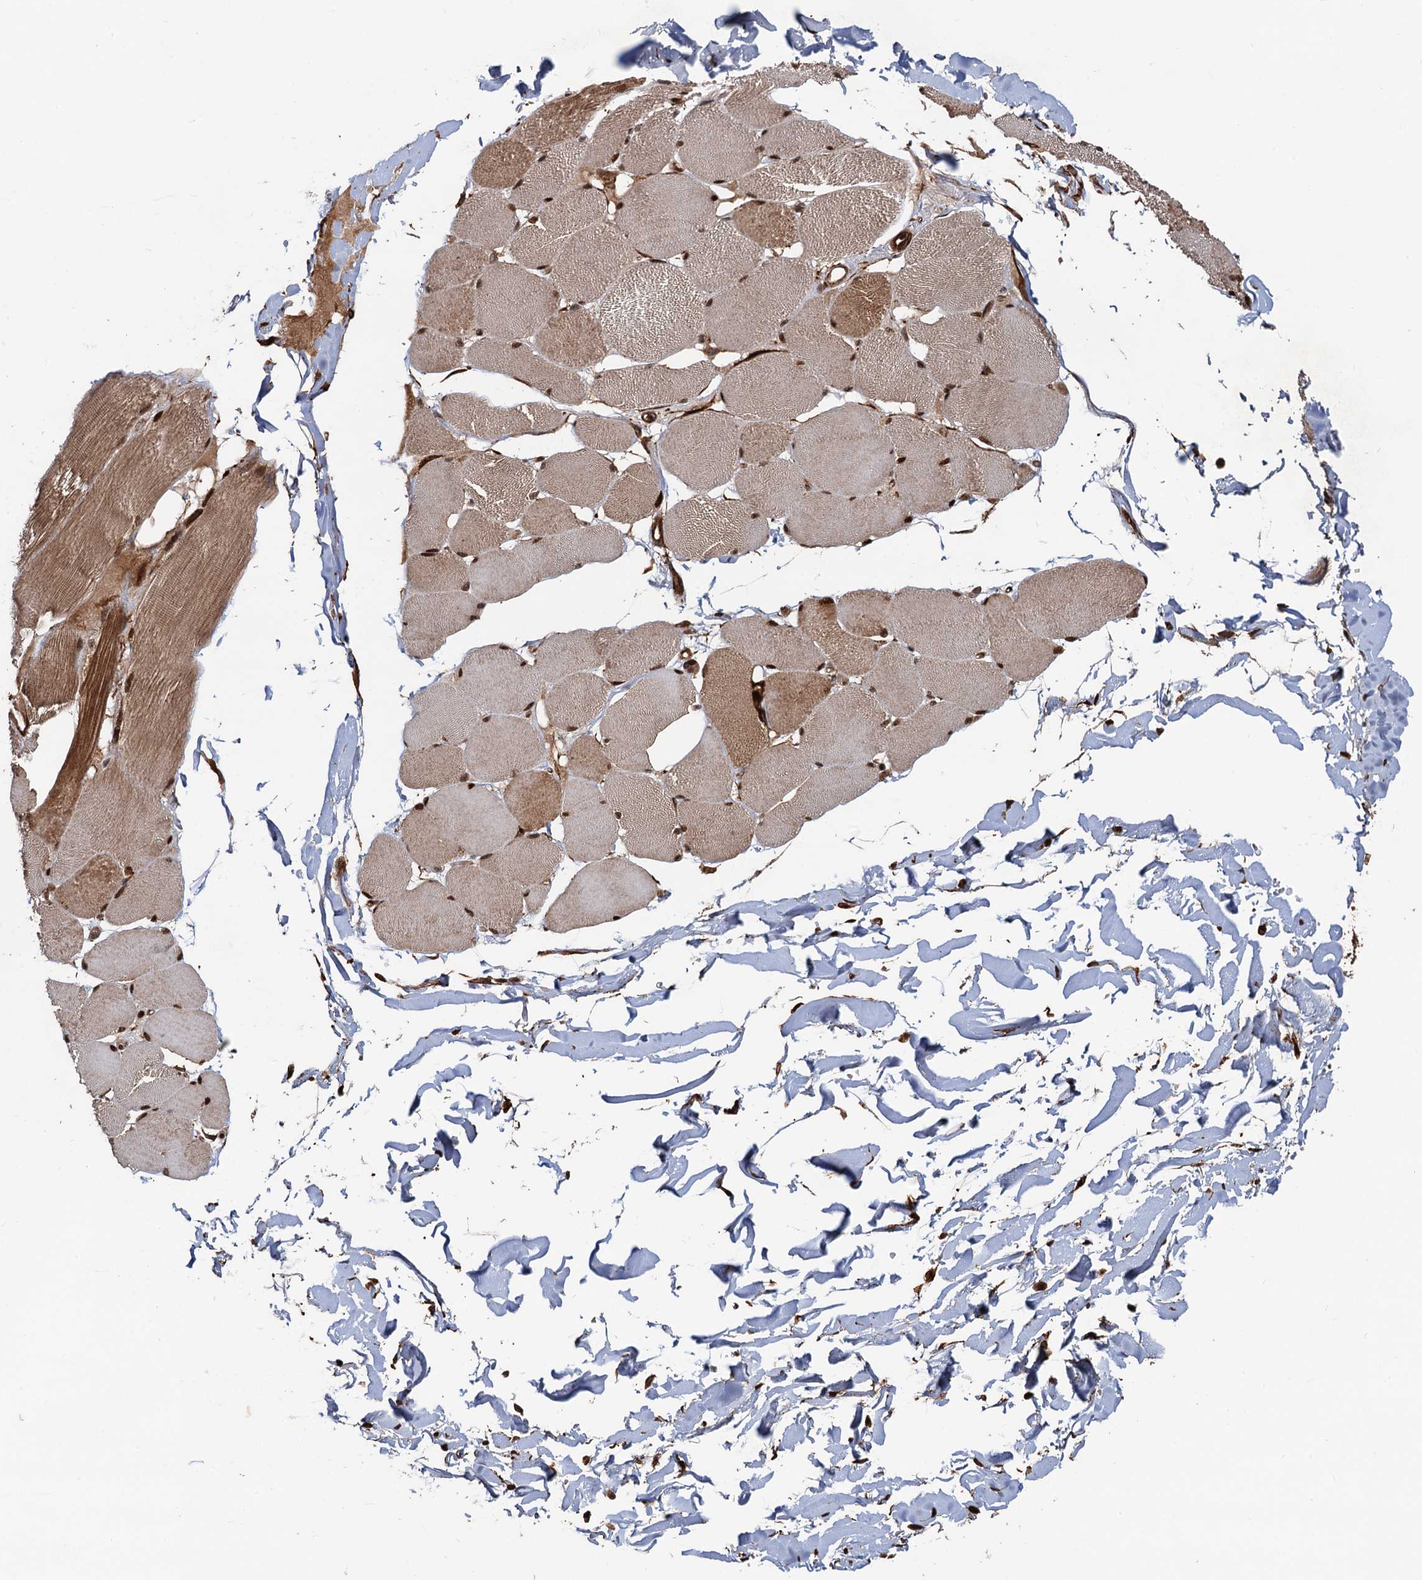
{"staining": {"intensity": "moderate", "quantity": "25%-75%", "location": "cytoplasmic/membranous,nuclear"}, "tissue": "skeletal muscle", "cell_type": "Myocytes", "image_type": "normal", "snomed": [{"axis": "morphology", "description": "Normal tissue, NOS"}, {"axis": "topography", "description": "Skin"}, {"axis": "topography", "description": "Skeletal muscle"}], "caption": "Protein staining reveals moderate cytoplasmic/membranous,nuclear expression in about 25%-75% of myocytes in benign skeletal muscle.", "gene": "SNRNP25", "patient": {"sex": "male", "age": 83}}